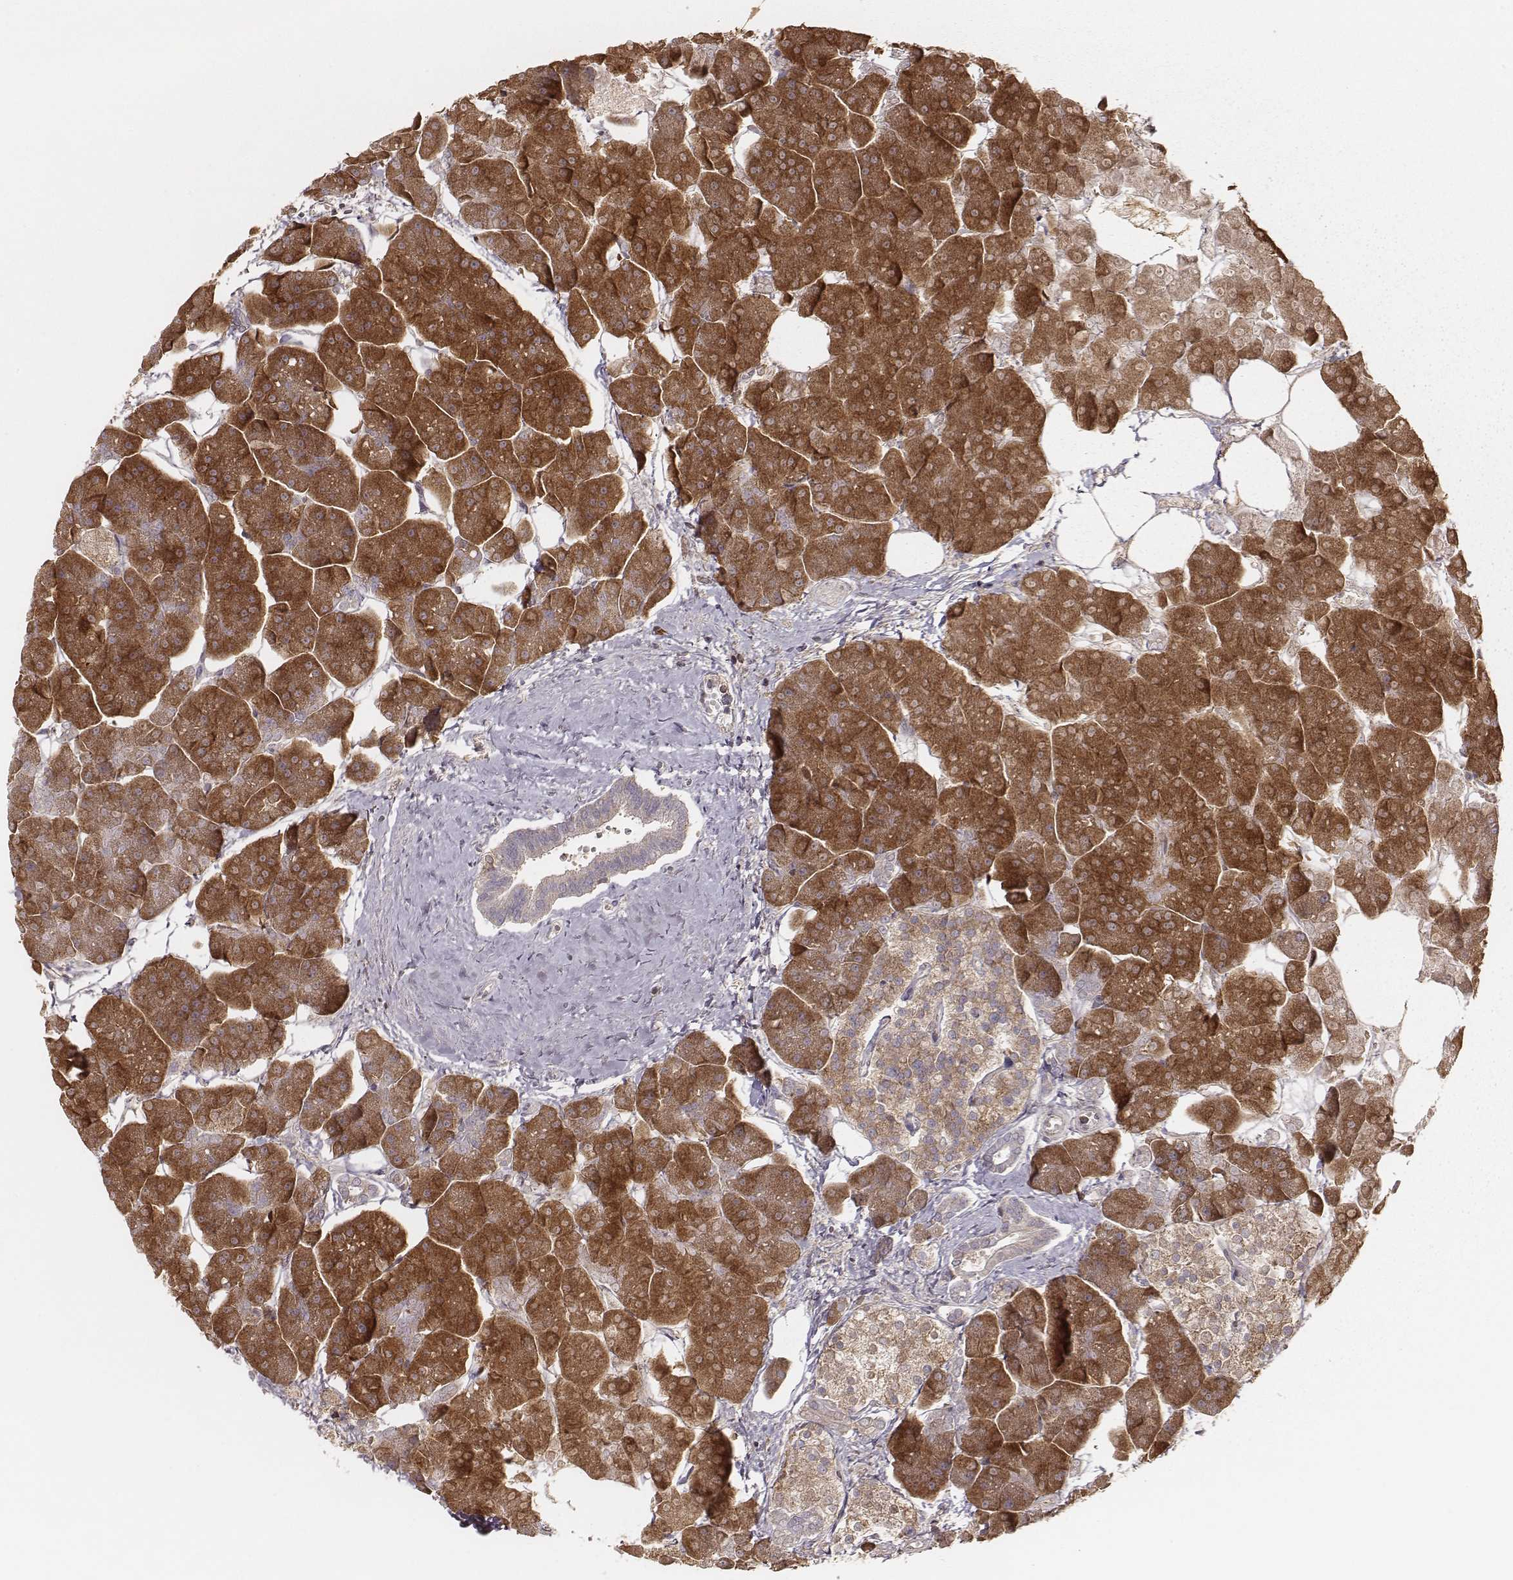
{"staining": {"intensity": "moderate", "quantity": ">75%", "location": "cytoplasmic/membranous"}, "tissue": "pancreas", "cell_type": "Exocrine glandular cells", "image_type": "normal", "snomed": [{"axis": "morphology", "description": "Normal tissue, NOS"}, {"axis": "topography", "description": "Adipose tissue"}, {"axis": "topography", "description": "Pancreas"}, {"axis": "topography", "description": "Peripheral nerve tissue"}], "caption": "This image shows immunohistochemistry (IHC) staining of normal pancreas, with medium moderate cytoplasmic/membranous positivity in approximately >75% of exocrine glandular cells.", "gene": "CARS1", "patient": {"sex": "female", "age": 58}}